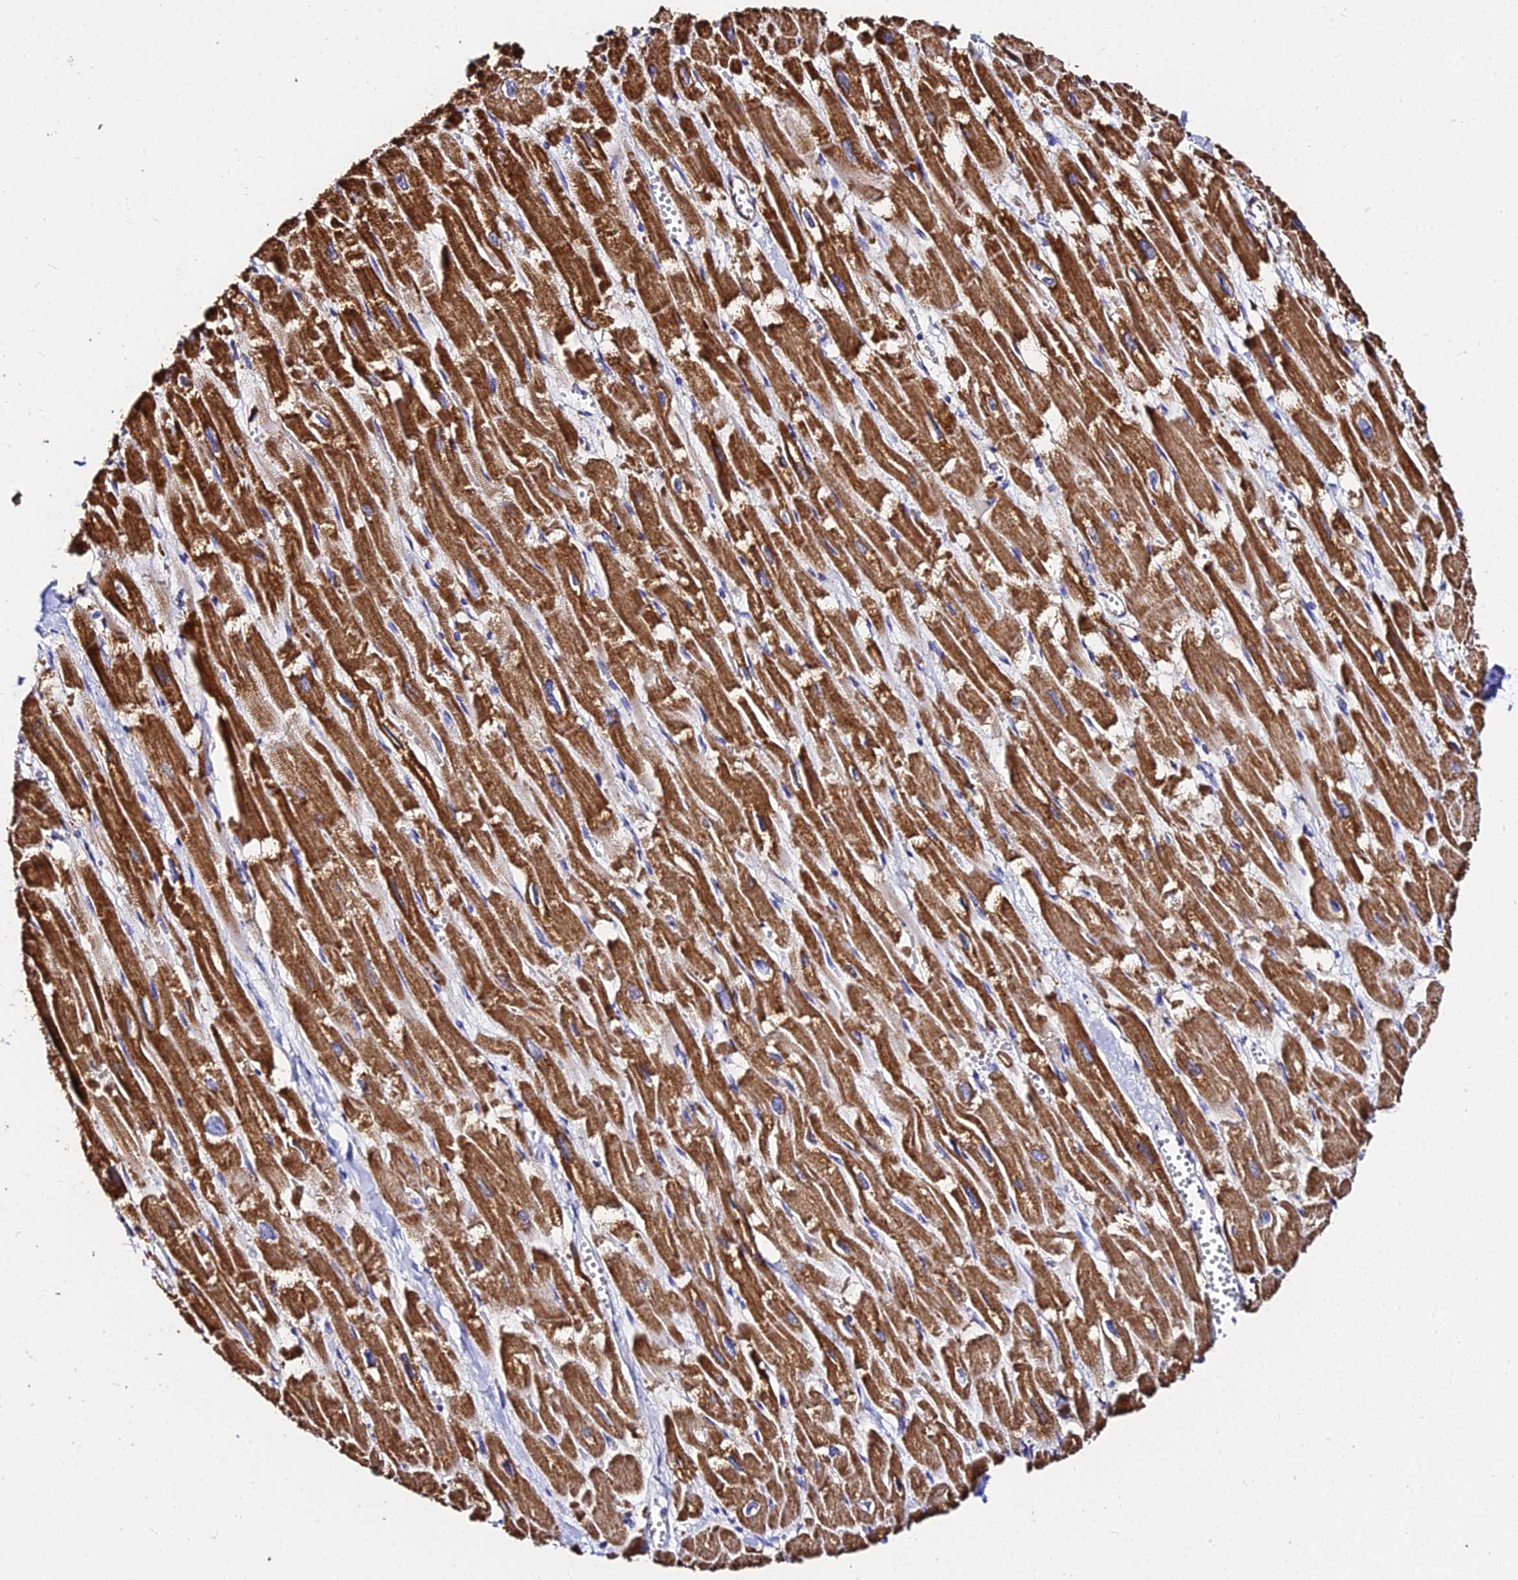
{"staining": {"intensity": "strong", "quantity": ">75%", "location": "cytoplasmic/membranous"}, "tissue": "heart muscle", "cell_type": "Cardiomyocytes", "image_type": "normal", "snomed": [{"axis": "morphology", "description": "Normal tissue, NOS"}, {"axis": "topography", "description": "Heart"}], "caption": "A high amount of strong cytoplasmic/membranous staining is seen in about >75% of cardiomyocytes in normal heart muscle.", "gene": "ZNF573", "patient": {"sex": "male", "age": 54}}